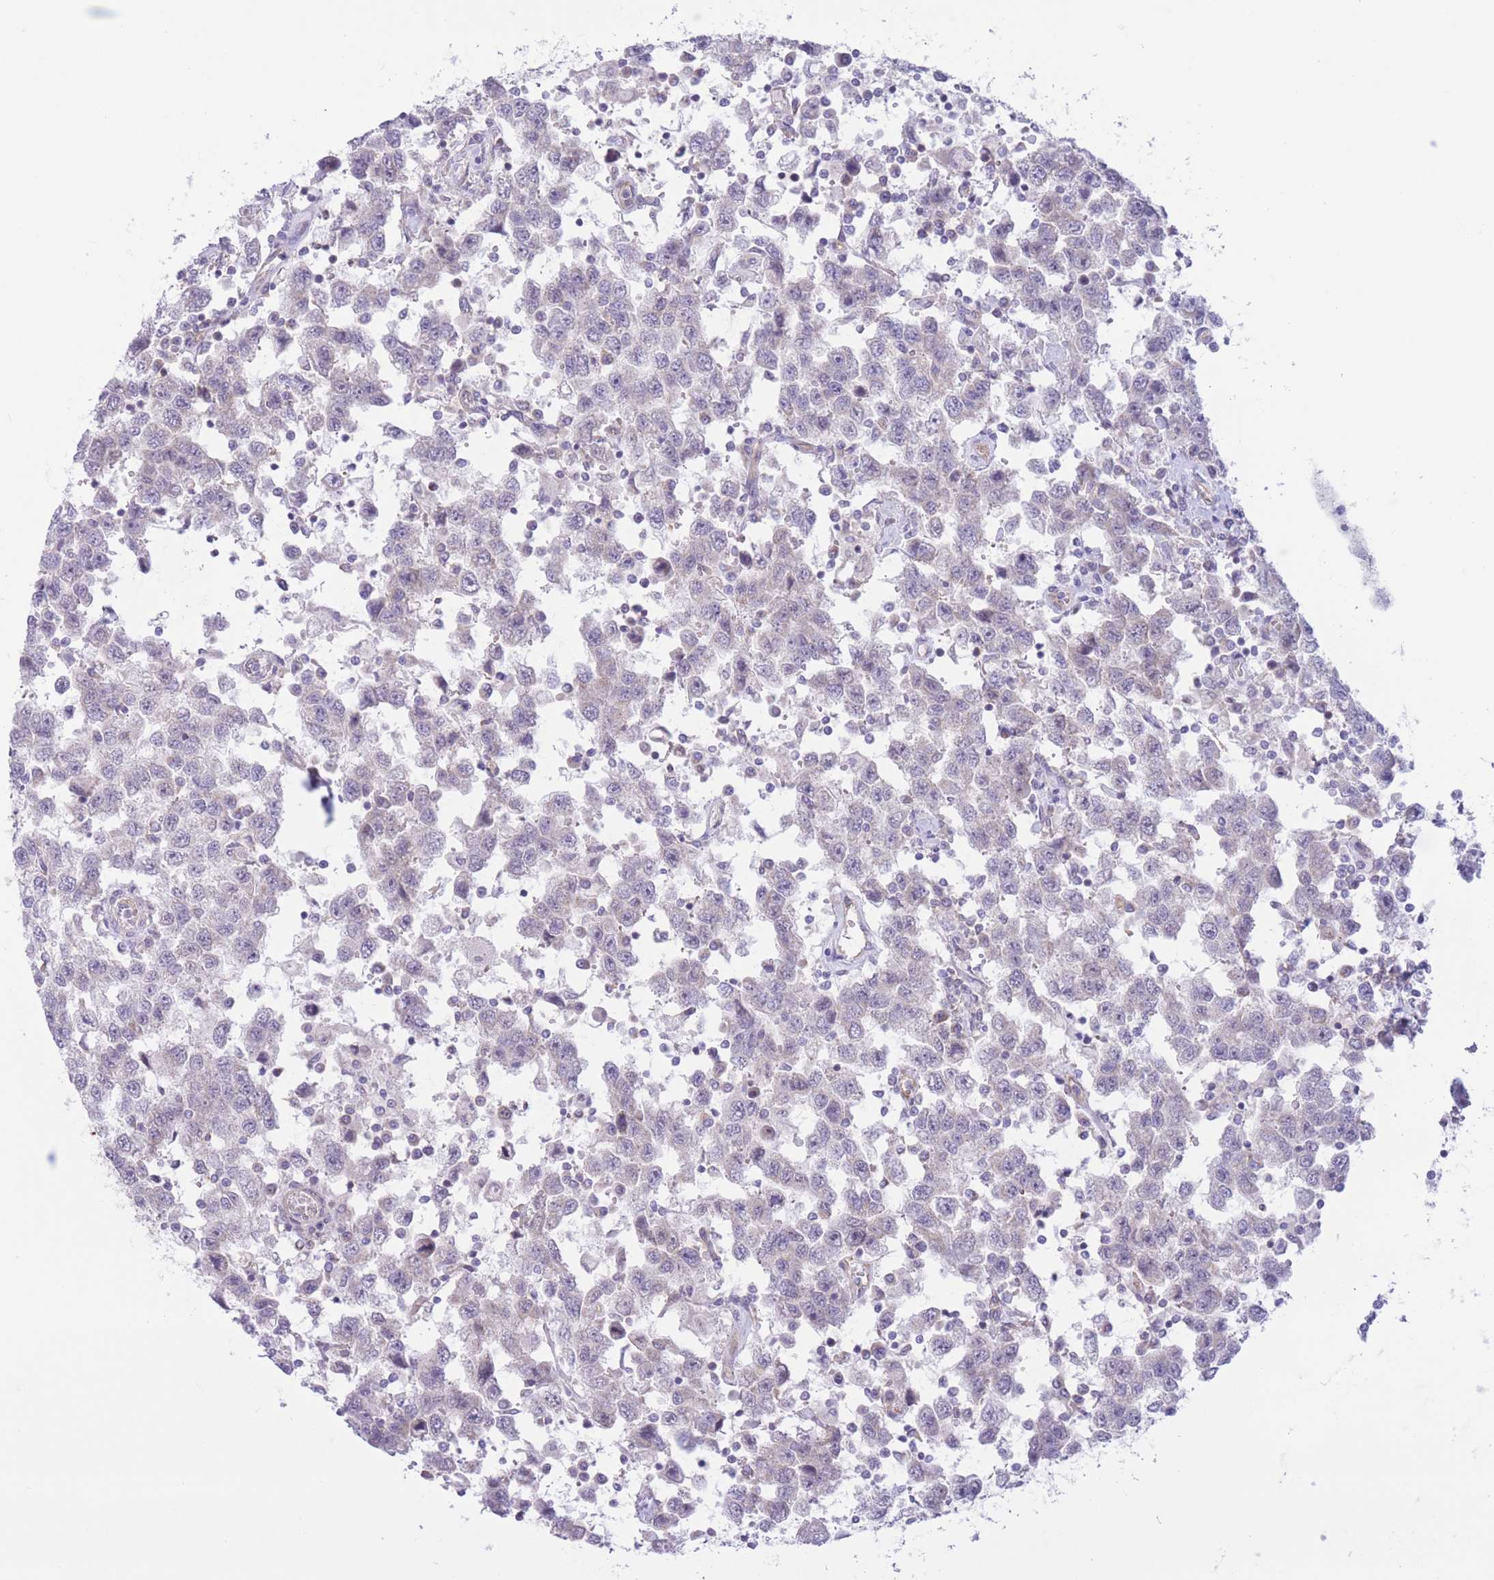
{"staining": {"intensity": "negative", "quantity": "none", "location": "none"}, "tissue": "testis cancer", "cell_type": "Tumor cells", "image_type": "cancer", "snomed": [{"axis": "morphology", "description": "Seminoma, NOS"}, {"axis": "topography", "description": "Testis"}], "caption": "A micrograph of testis seminoma stained for a protein shows no brown staining in tumor cells.", "gene": "MRPS31", "patient": {"sex": "male", "age": 41}}